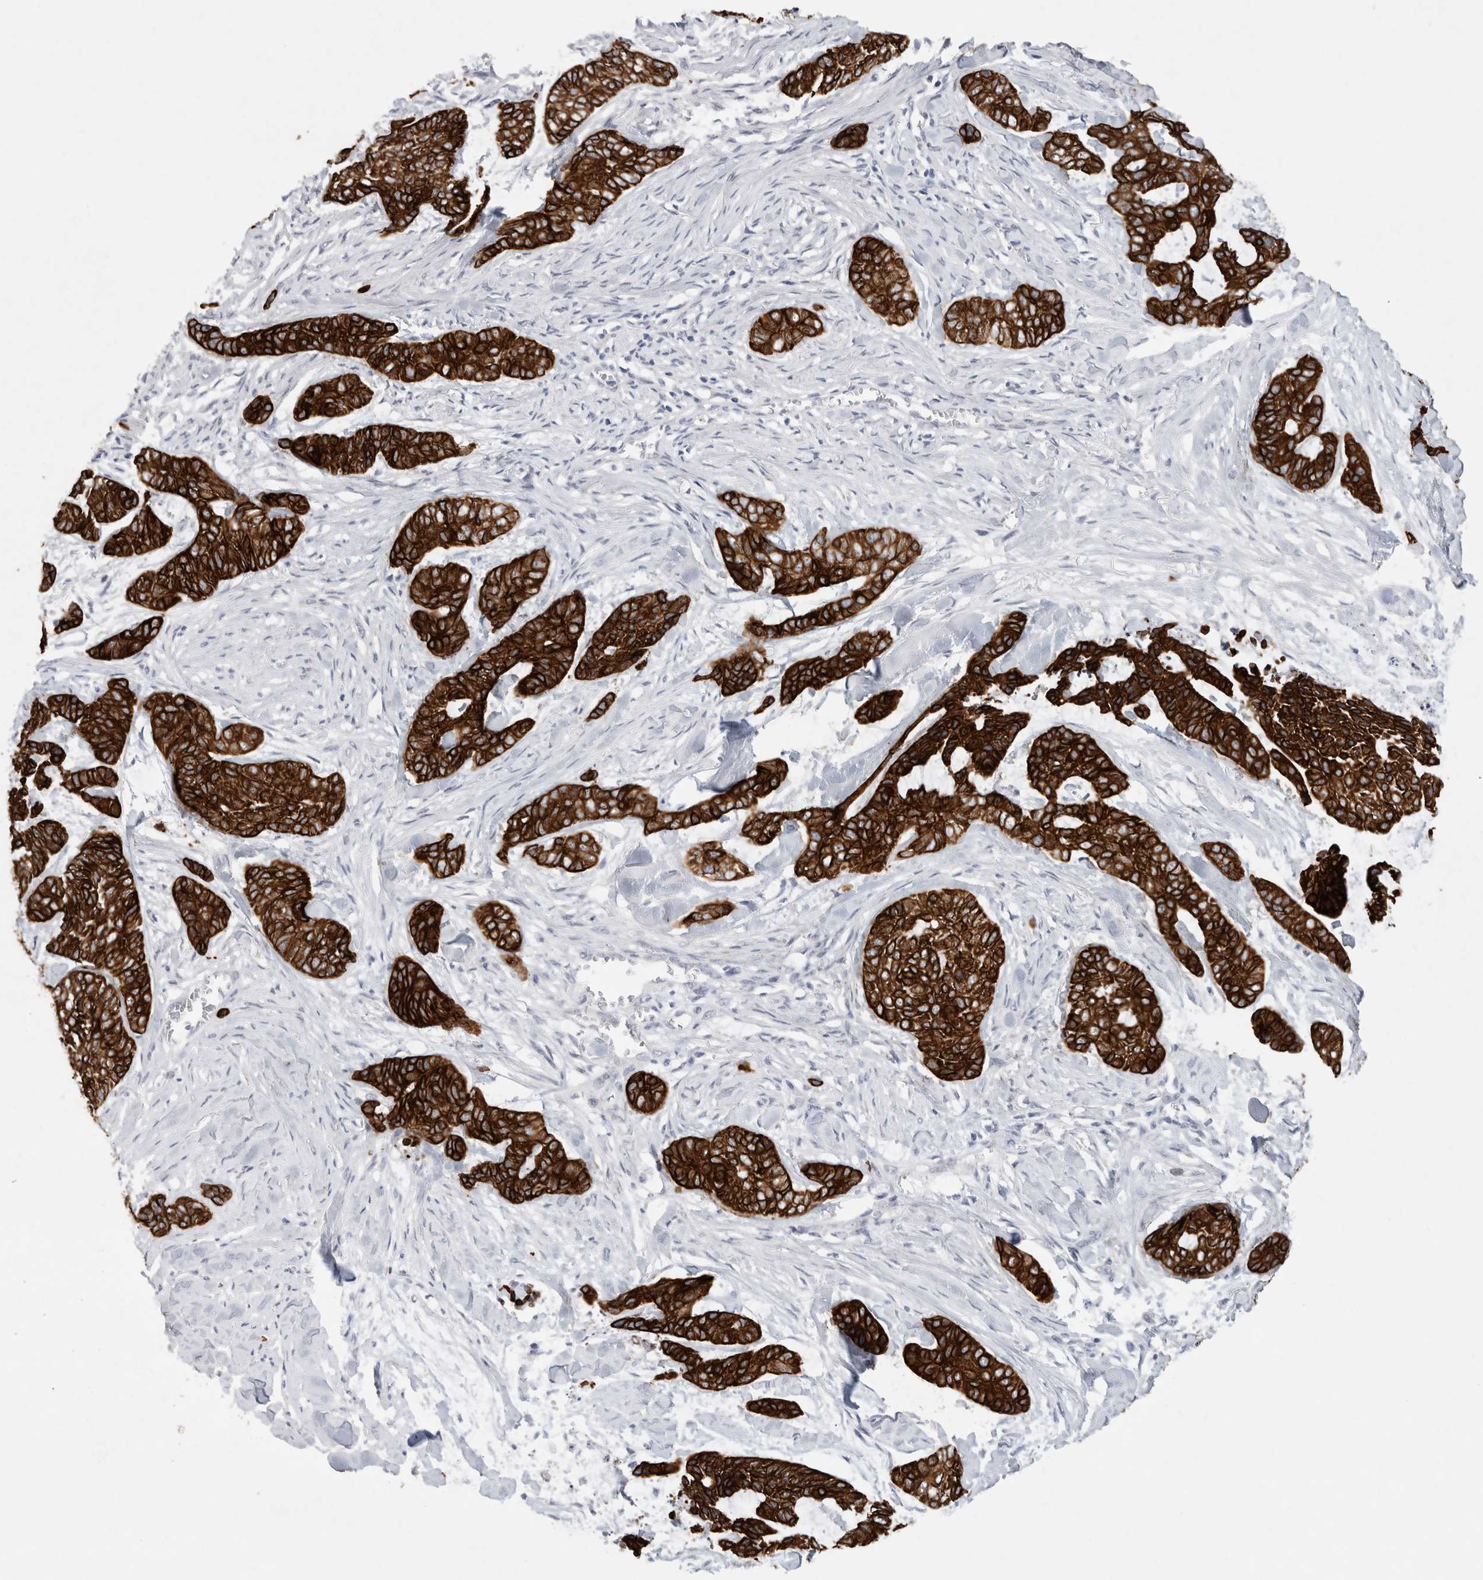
{"staining": {"intensity": "strong", "quantity": ">75%", "location": "cytoplasmic/membranous"}, "tissue": "skin cancer", "cell_type": "Tumor cells", "image_type": "cancer", "snomed": [{"axis": "morphology", "description": "Basal cell carcinoma"}, {"axis": "topography", "description": "Skin"}], "caption": "This photomicrograph displays immunohistochemistry staining of skin cancer (basal cell carcinoma), with high strong cytoplasmic/membranous staining in about >75% of tumor cells.", "gene": "GAA", "patient": {"sex": "female", "age": 64}}